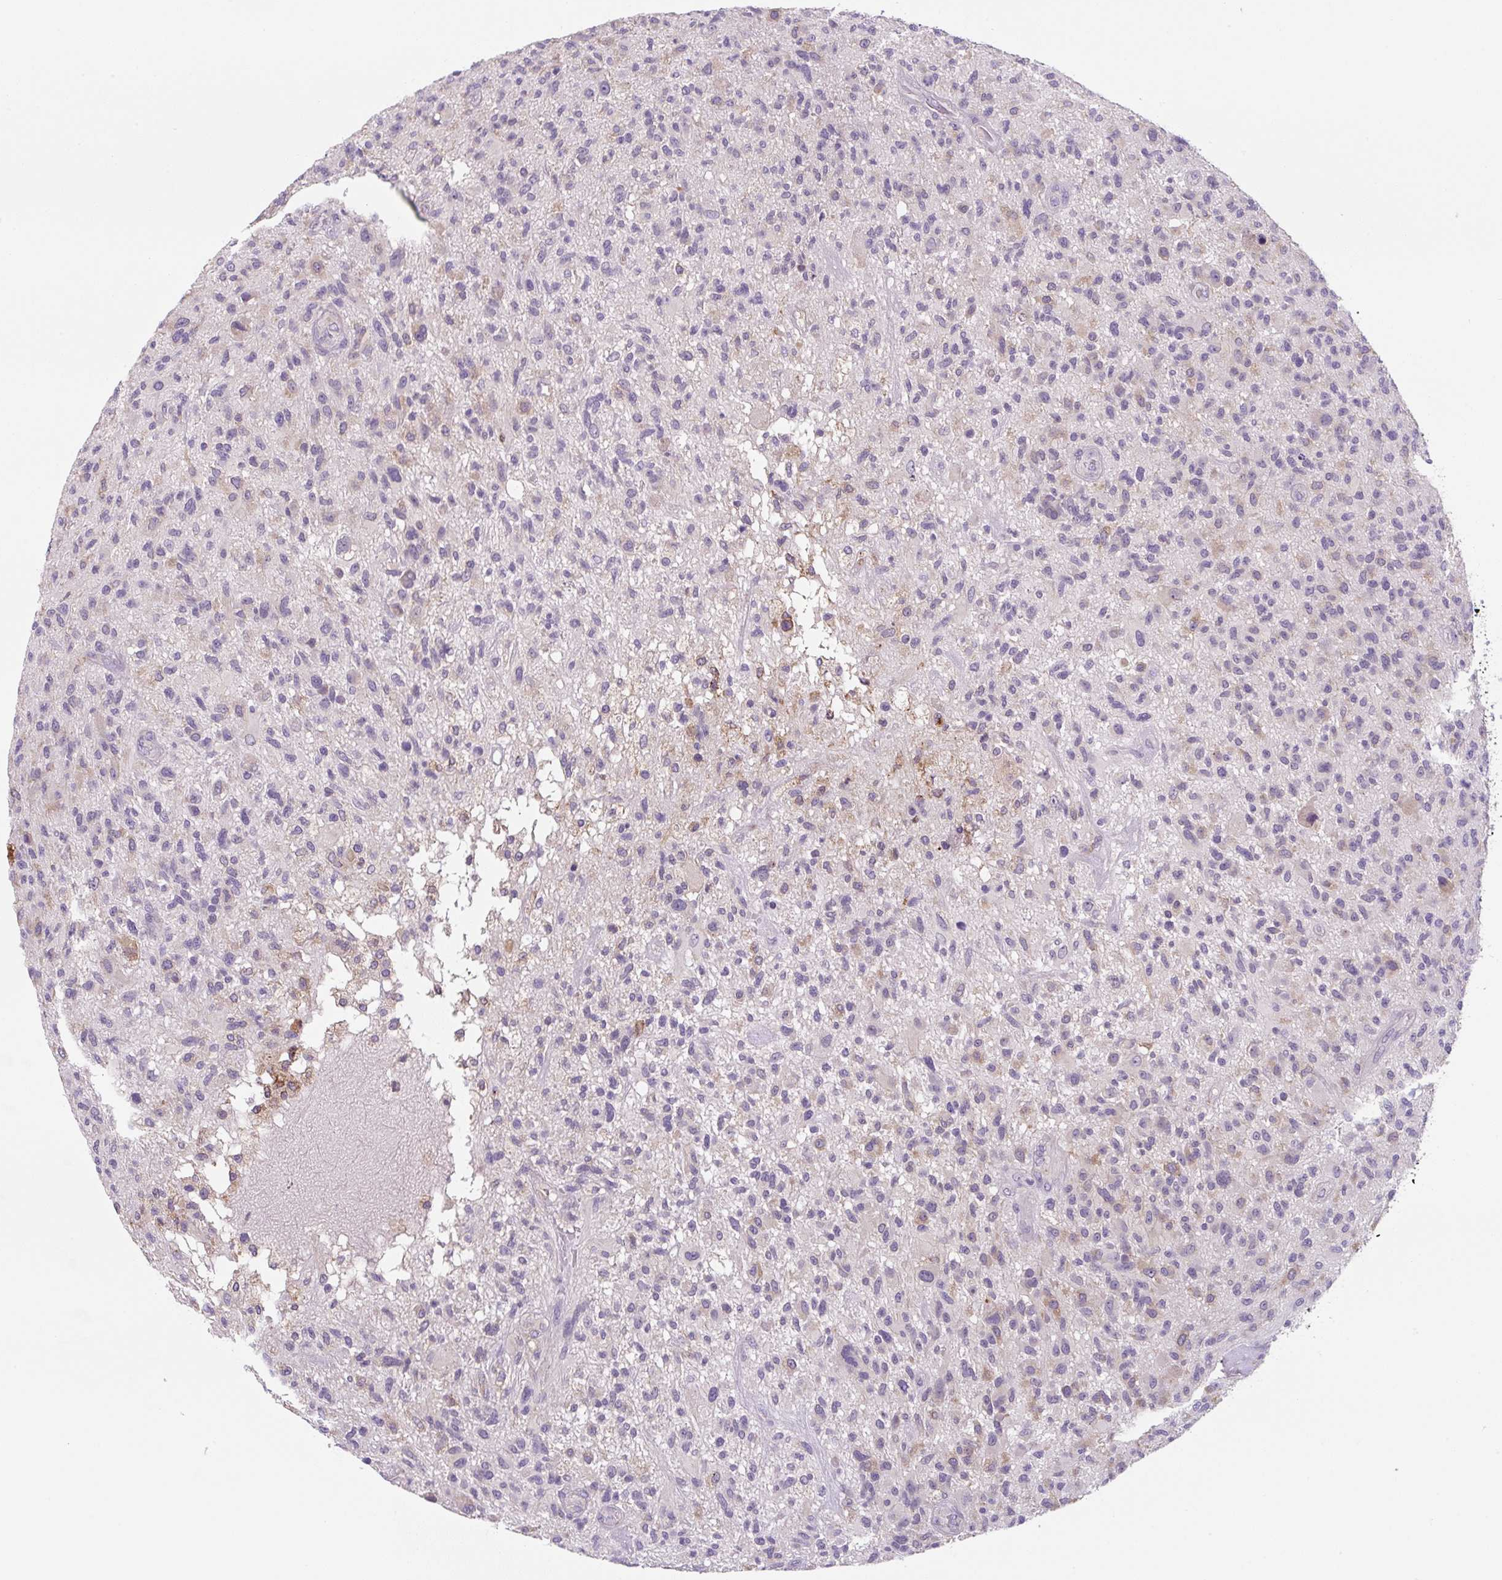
{"staining": {"intensity": "weak", "quantity": "<25%", "location": "cytoplasmic/membranous"}, "tissue": "glioma", "cell_type": "Tumor cells", "image_type": "cancer", "snomed": [{"axis": "morphology", "description": "Glioma, malignant, High grade"}, {"axis": "topography", "description": "Brain"}], "caption": "DAB immunohistochemical staining of glioma exhibits no significant positivity in tumor cells.", "gene": "FZD5", "patient": {"sex": "male", "age": 47}}